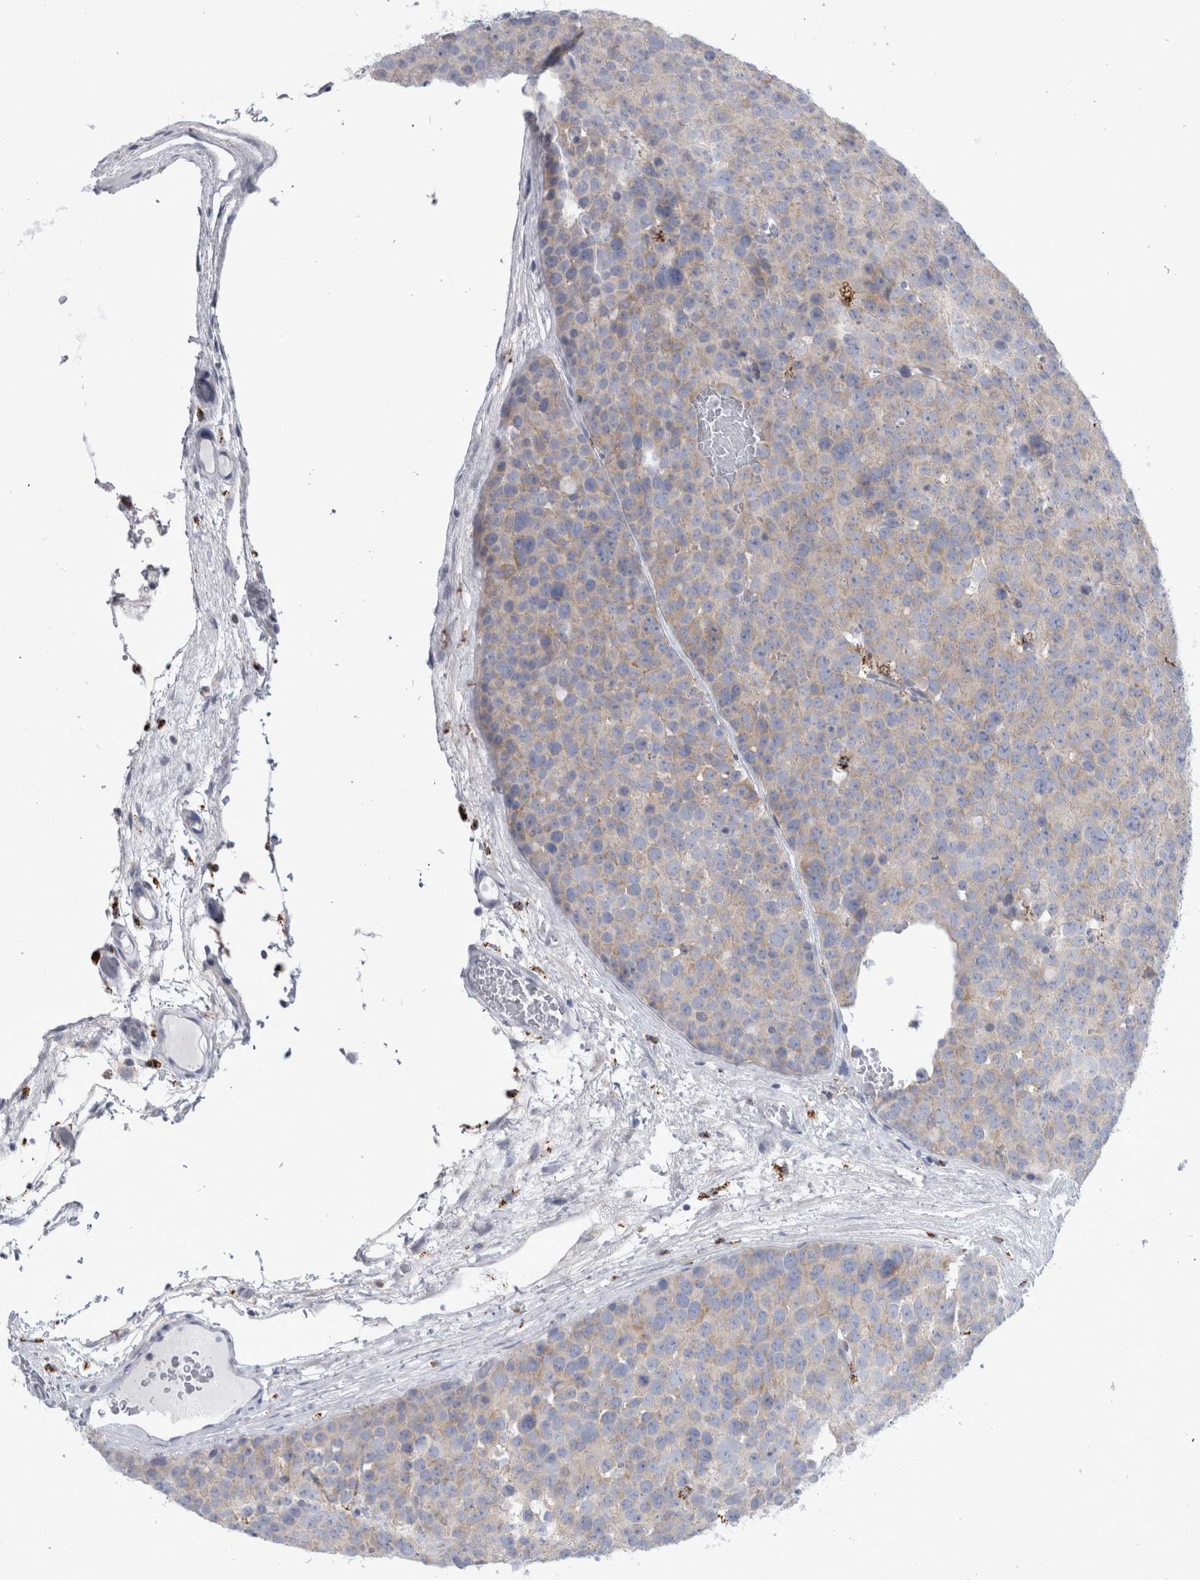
{"staining": {"intensity": "weak", "quantity": "25%-75%", "location": "cytoplasmic/membranous"}, "tissue": "testis cancer", "cell_type": "Tumor cells", "image_type": "cancer", "snomed": [{"axis": "morphology", "description": "Seminoma, NOS"}, {"axis": "topography", "description": "Testis"}], "caption": "There is low levels of weak cytoplasmic/membranous positivity in tumor cells of testis cancer (seminoma), as demonstrated by immunohistochemical staining (brown color).", "gene": "GATM", "patient": {"sex": "male", "age": 71}}